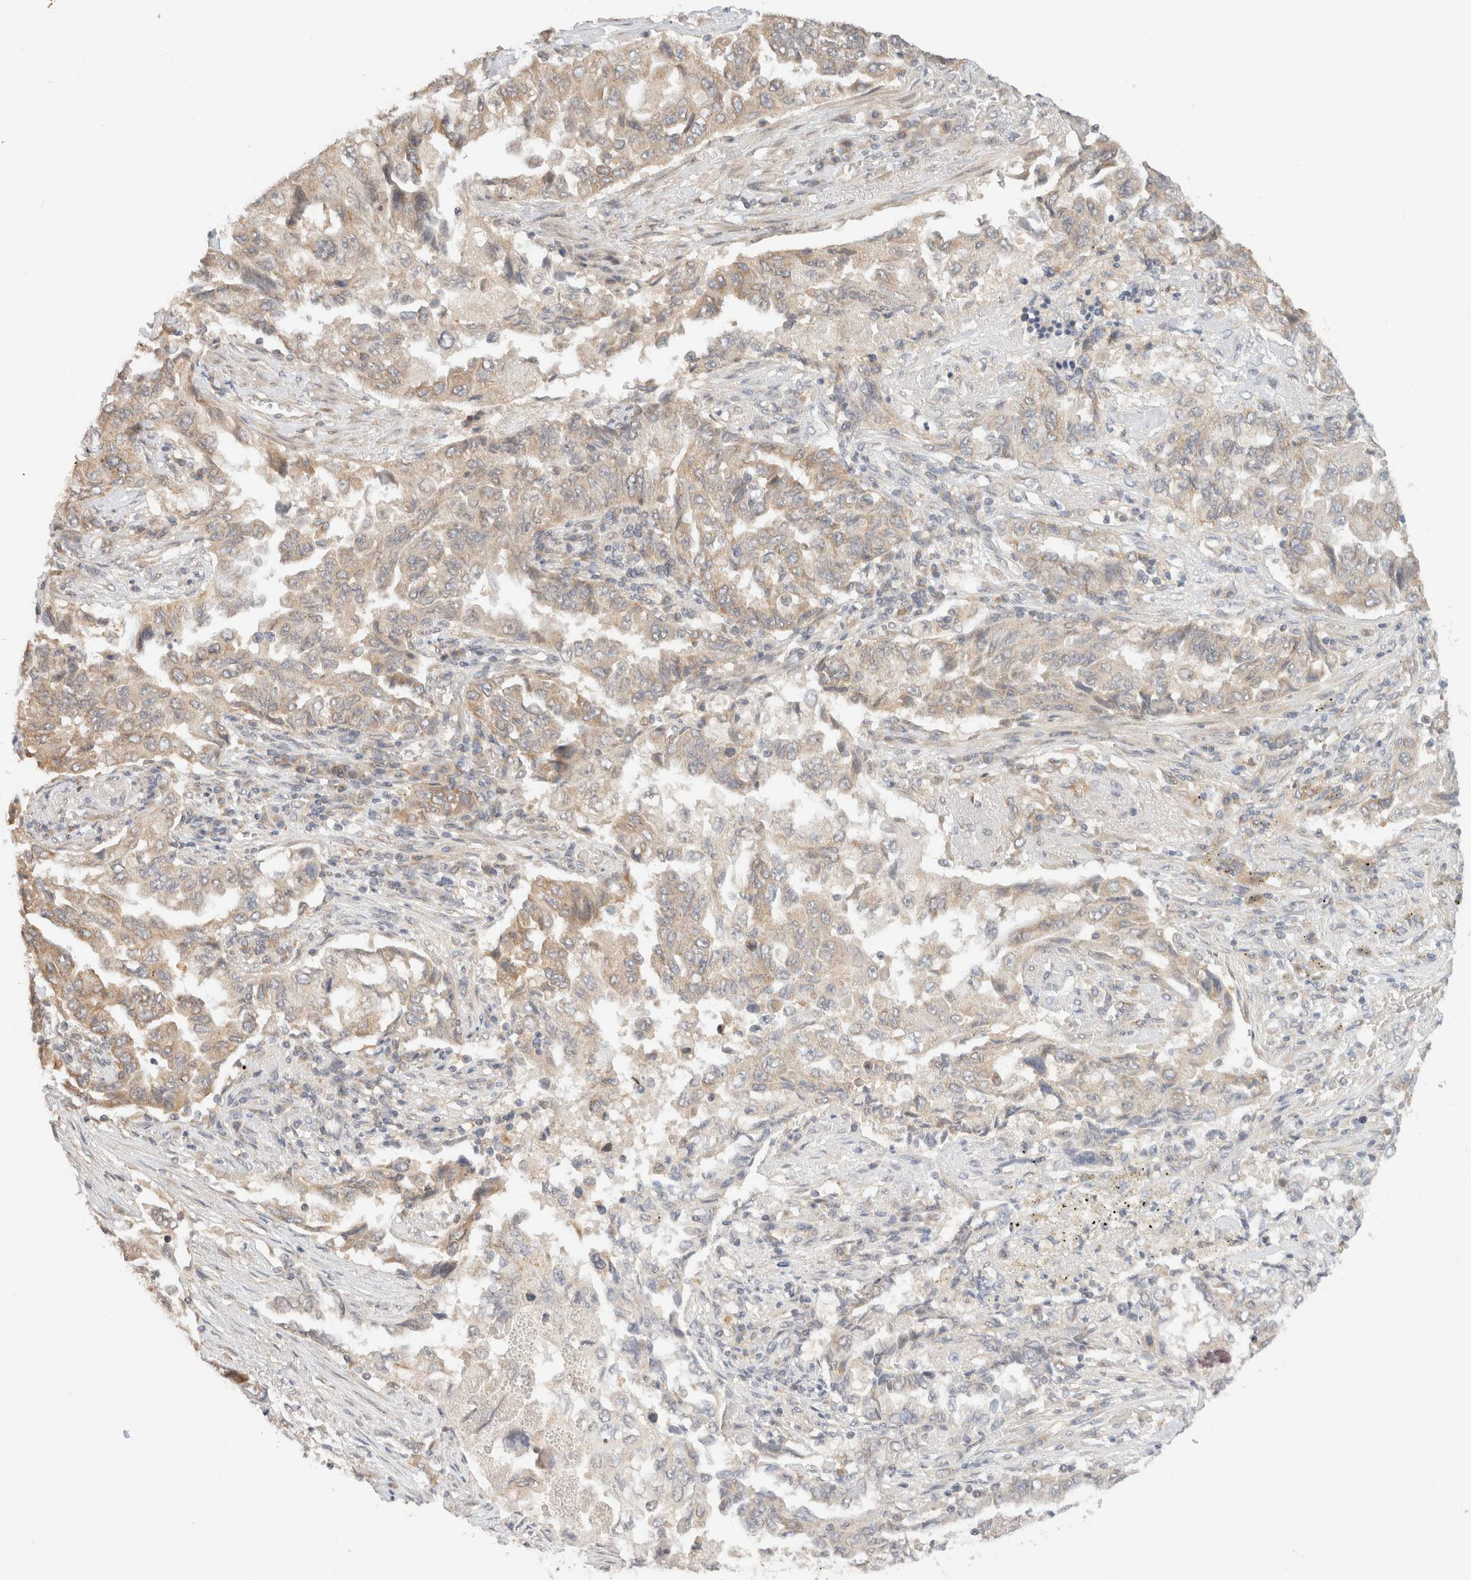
{"staining": {"intensity": "weak", "quantity": "25%-75%", "location": "cytoplasmic/membranous"}, "tissue": "lung cancer", "cell_type": "Tumor cells", "image_type": "cancer", "snomed": [{"axis": "morphology", "description": "Adenocarcinoma, NOS"}, {"axis": "topography", "description": "Lung"}], "caption": "Protein positivity by immunohistochemistry reveals weak cytoplasmic/membranous staining in about 25%-75% of tumor cells in lung adenocarcinoma. Using DAB (brown) and hematoxylin (blue) stains, captured at high magnification using brightfield microscopy.", "gene": "TACC1", "patient": {"sex": "female", "age": 51}}